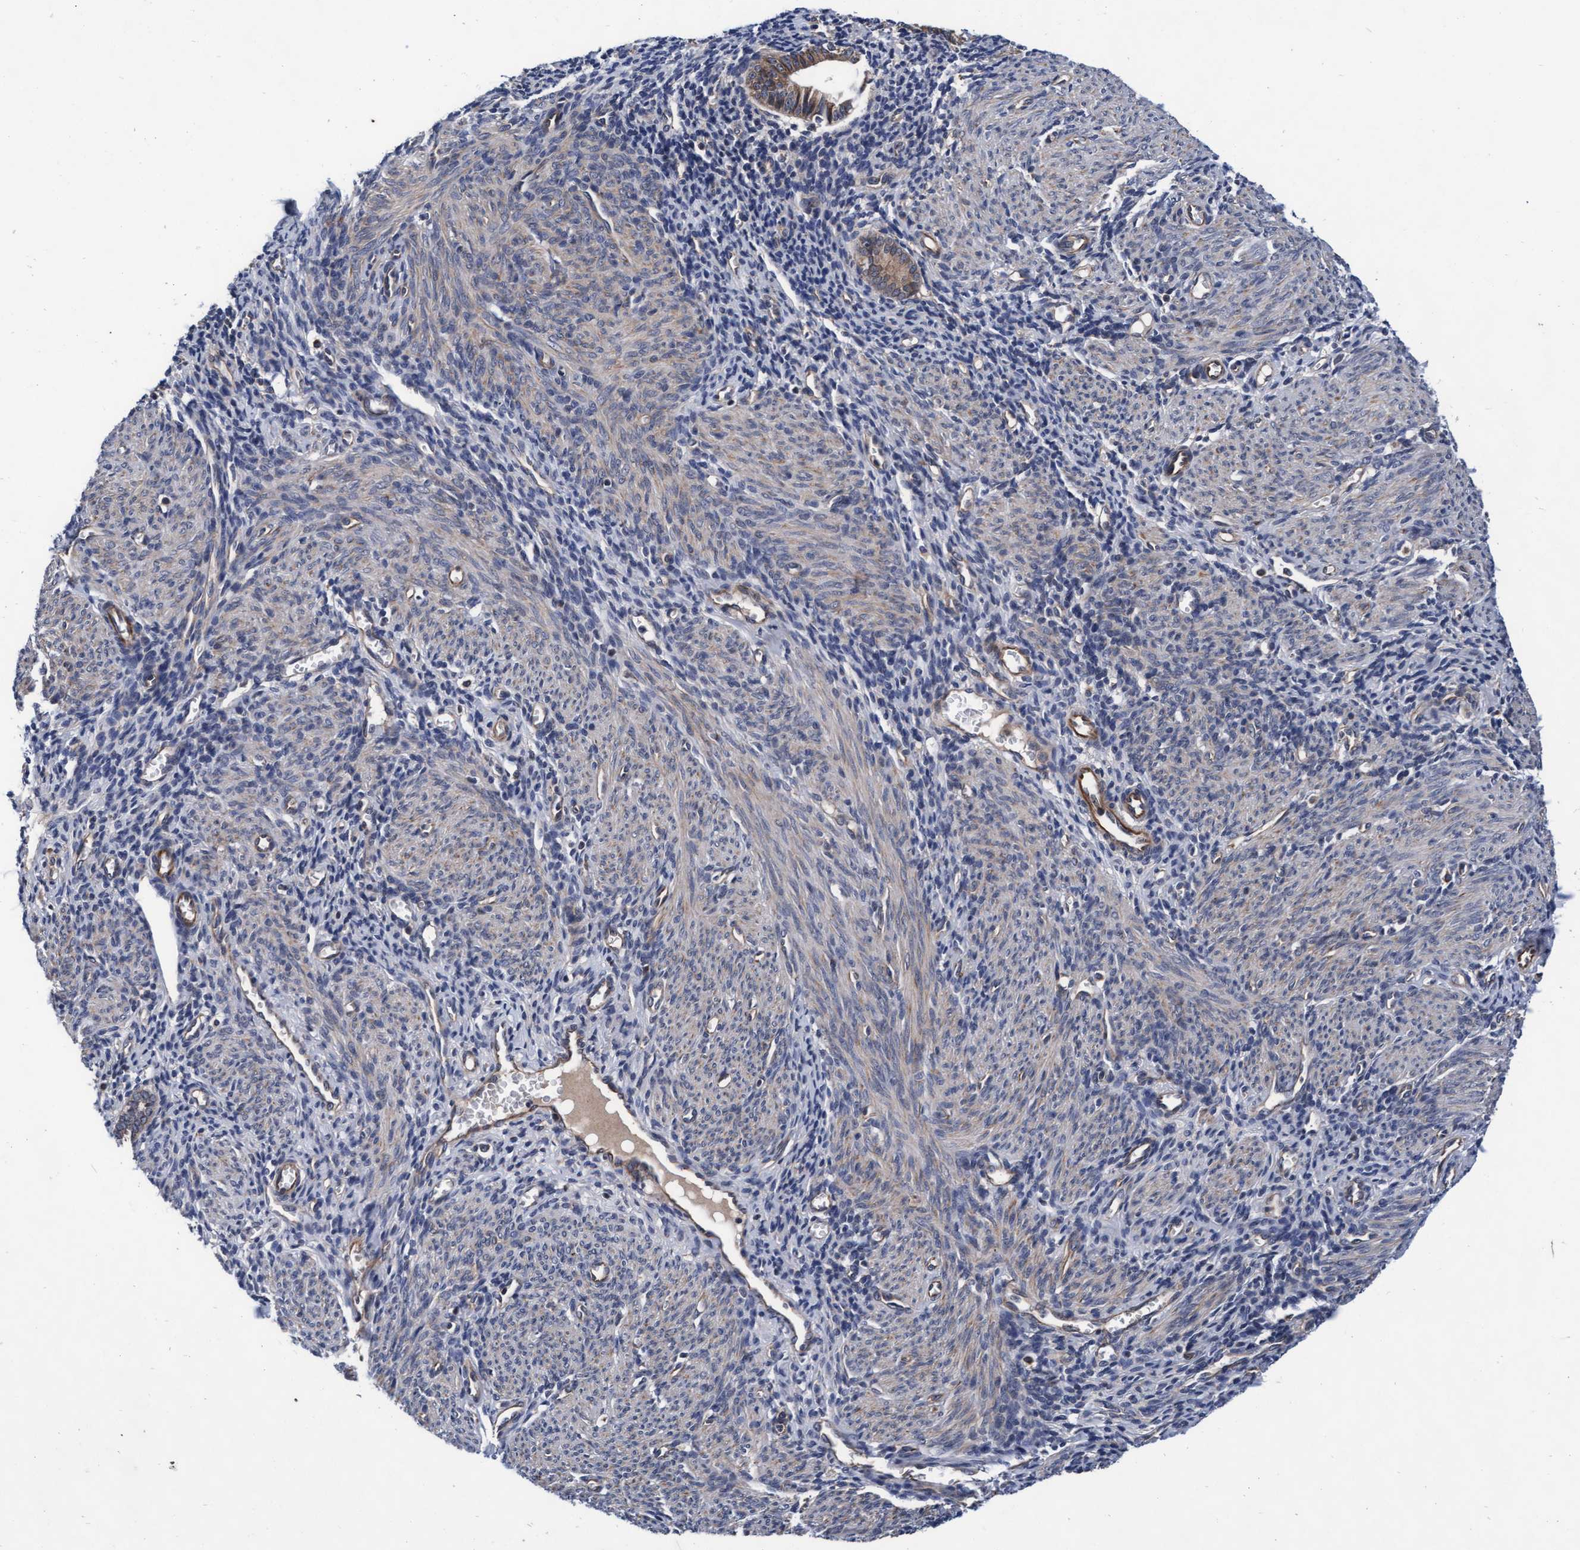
{"staining": {"intensity": "moderate", "quantity": "25%-75%", "location": "cytoplasmic/membranous"}, "tissue": "endometrium", "cell_type": "Cells in endometrial stroma", "image_type": "normal", "snomed": [{"axis": "morphology", "description": "Normal tissue, NOS"}, {"axis": "morphology", "description": "Adenocarcinoma, NOS"}, {"axis": "topography", "description": "Endometrium"}], "caption": "Human endometrium stained with a brown dye exhibits moderate cytoplasmic/membranous positive expression in about 25%-75% of cells in endometrial stroma.", "gene": "EFCAB13", "patient": {"sex": "female", "age": 57}}